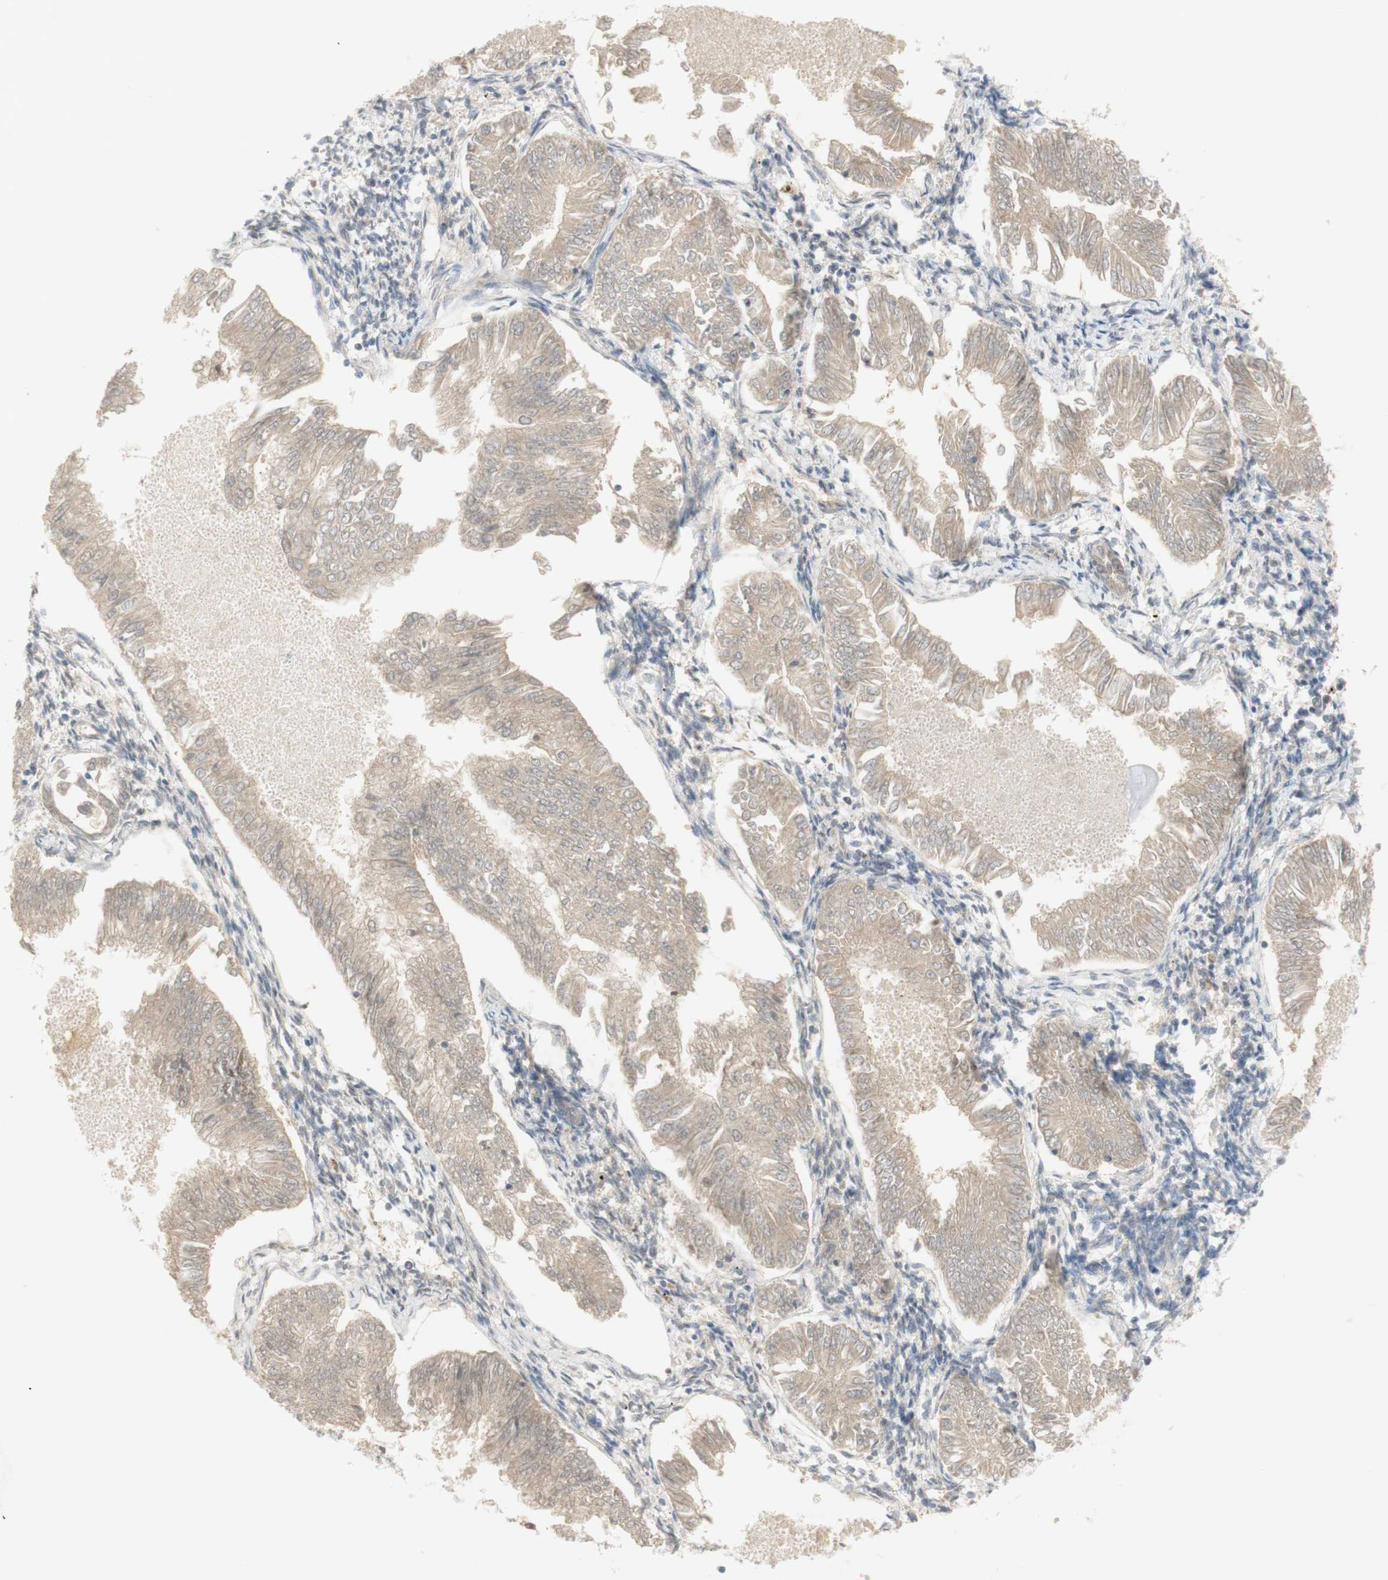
{"staining": {"intensity": "negative", "quantity": "none", "location": "none"}, "tissue": "endometrial cancer", "cell_type": "Tumor cells", "image_type": "cancer", "snomed": [{"axis": "morphology", "description": "Adenocarcinoma, NOS"}, {"axis": "topography", "description": "Endometrium"}], "caption": "There is no significant expression in tumor cells of endometrial adenocarcinoma. (DAB IHC with hematoxylin counter stain).", "gene": "SELENBP1", "patient": {"sex": "female", "age": 53}}